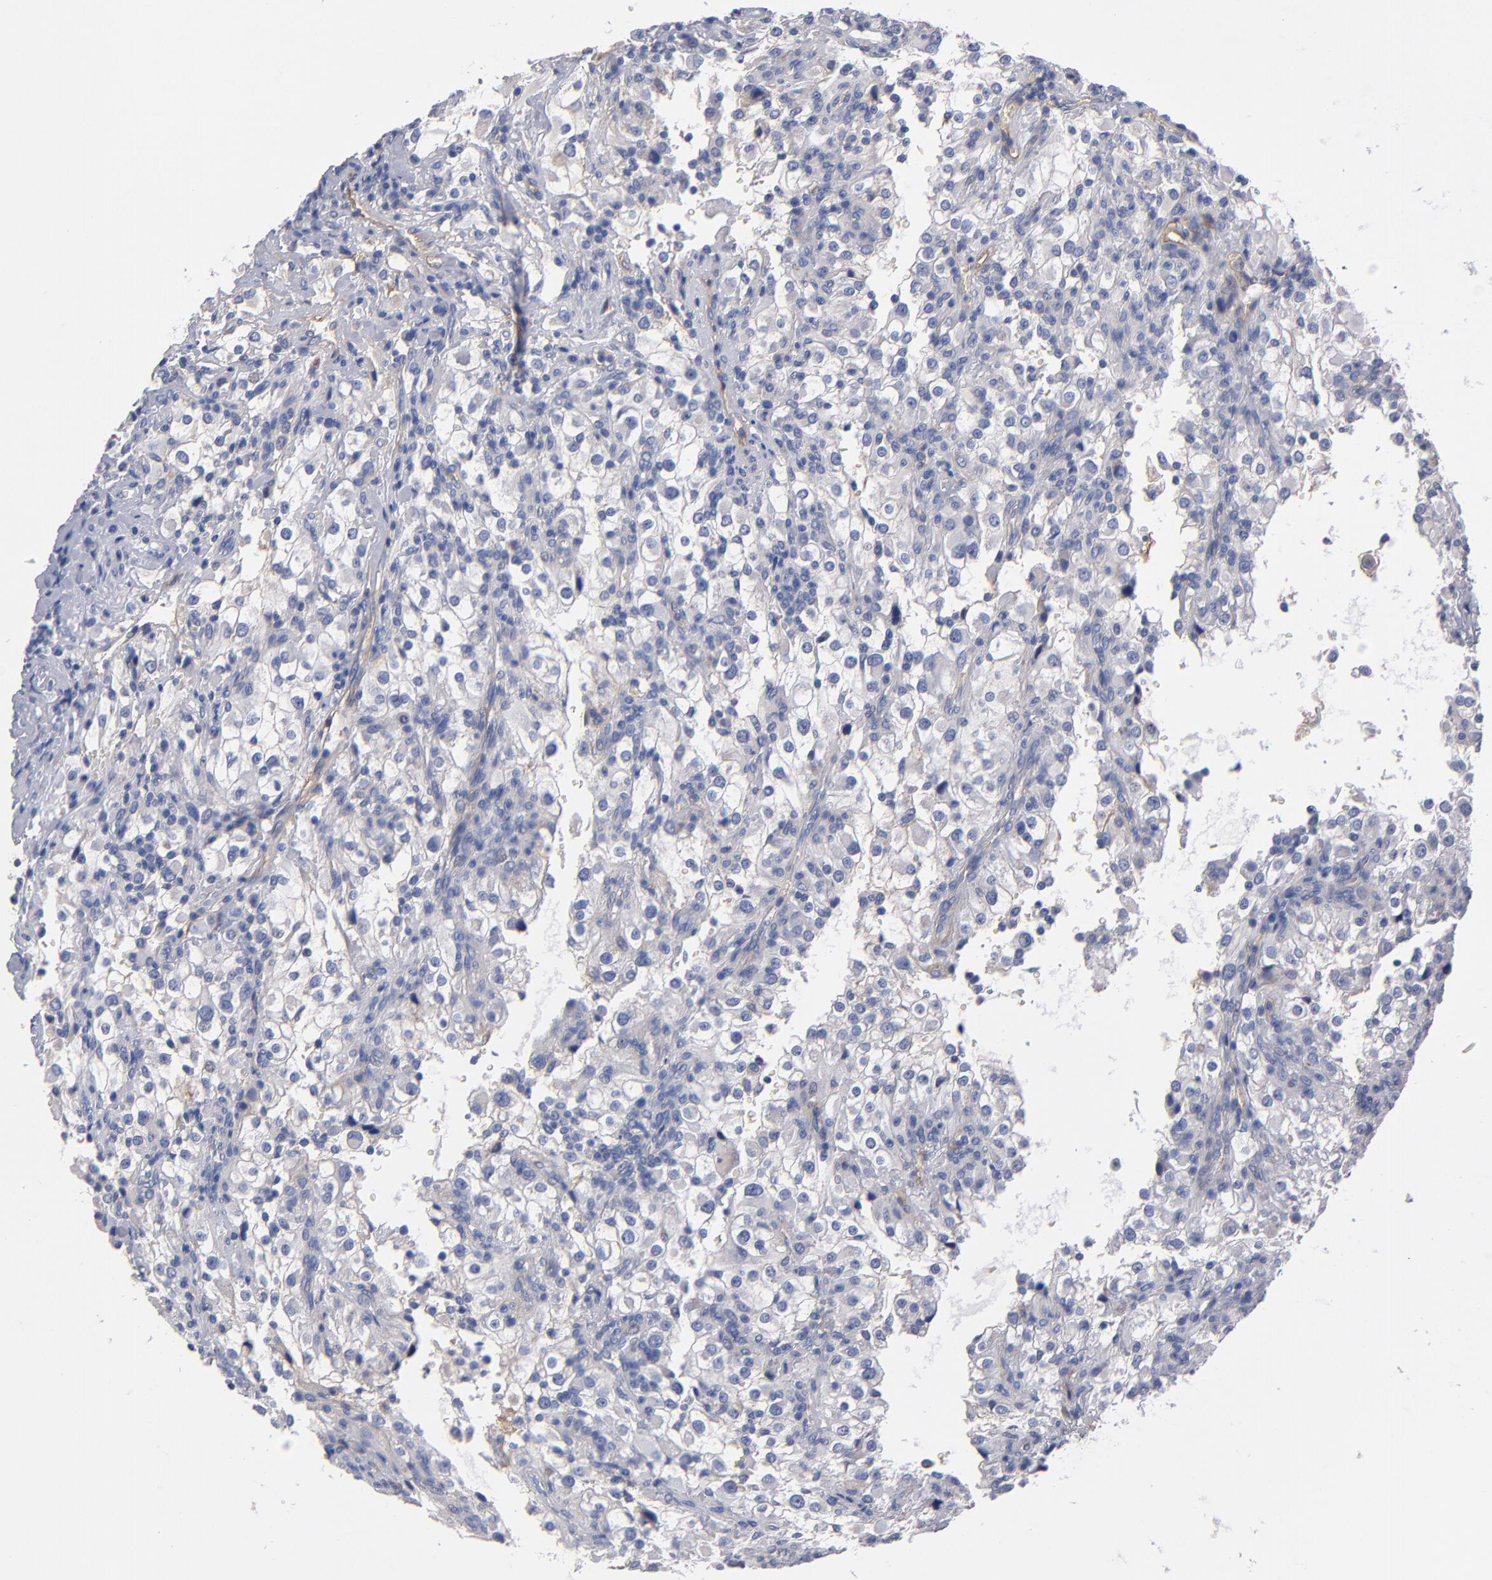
{"staining": {"intensity": "negative", "quantity": "none", "location": "none"}, "tissue": "renal cancer", "cell_type": "Tumor cells", "image_type": "cancer", "snomed": [{"axis": "morphology", "description": "Adenocarcinoma, NOS"}, {"axis": "topography", "description": "Kidney"}], "caption": "The IHC image has no significant positivity in tumor cells of renal cancer (adenocarcinoma) tissue.", "gene": "PLSCR4", "patient": {"sex": "female", "age": 52}}